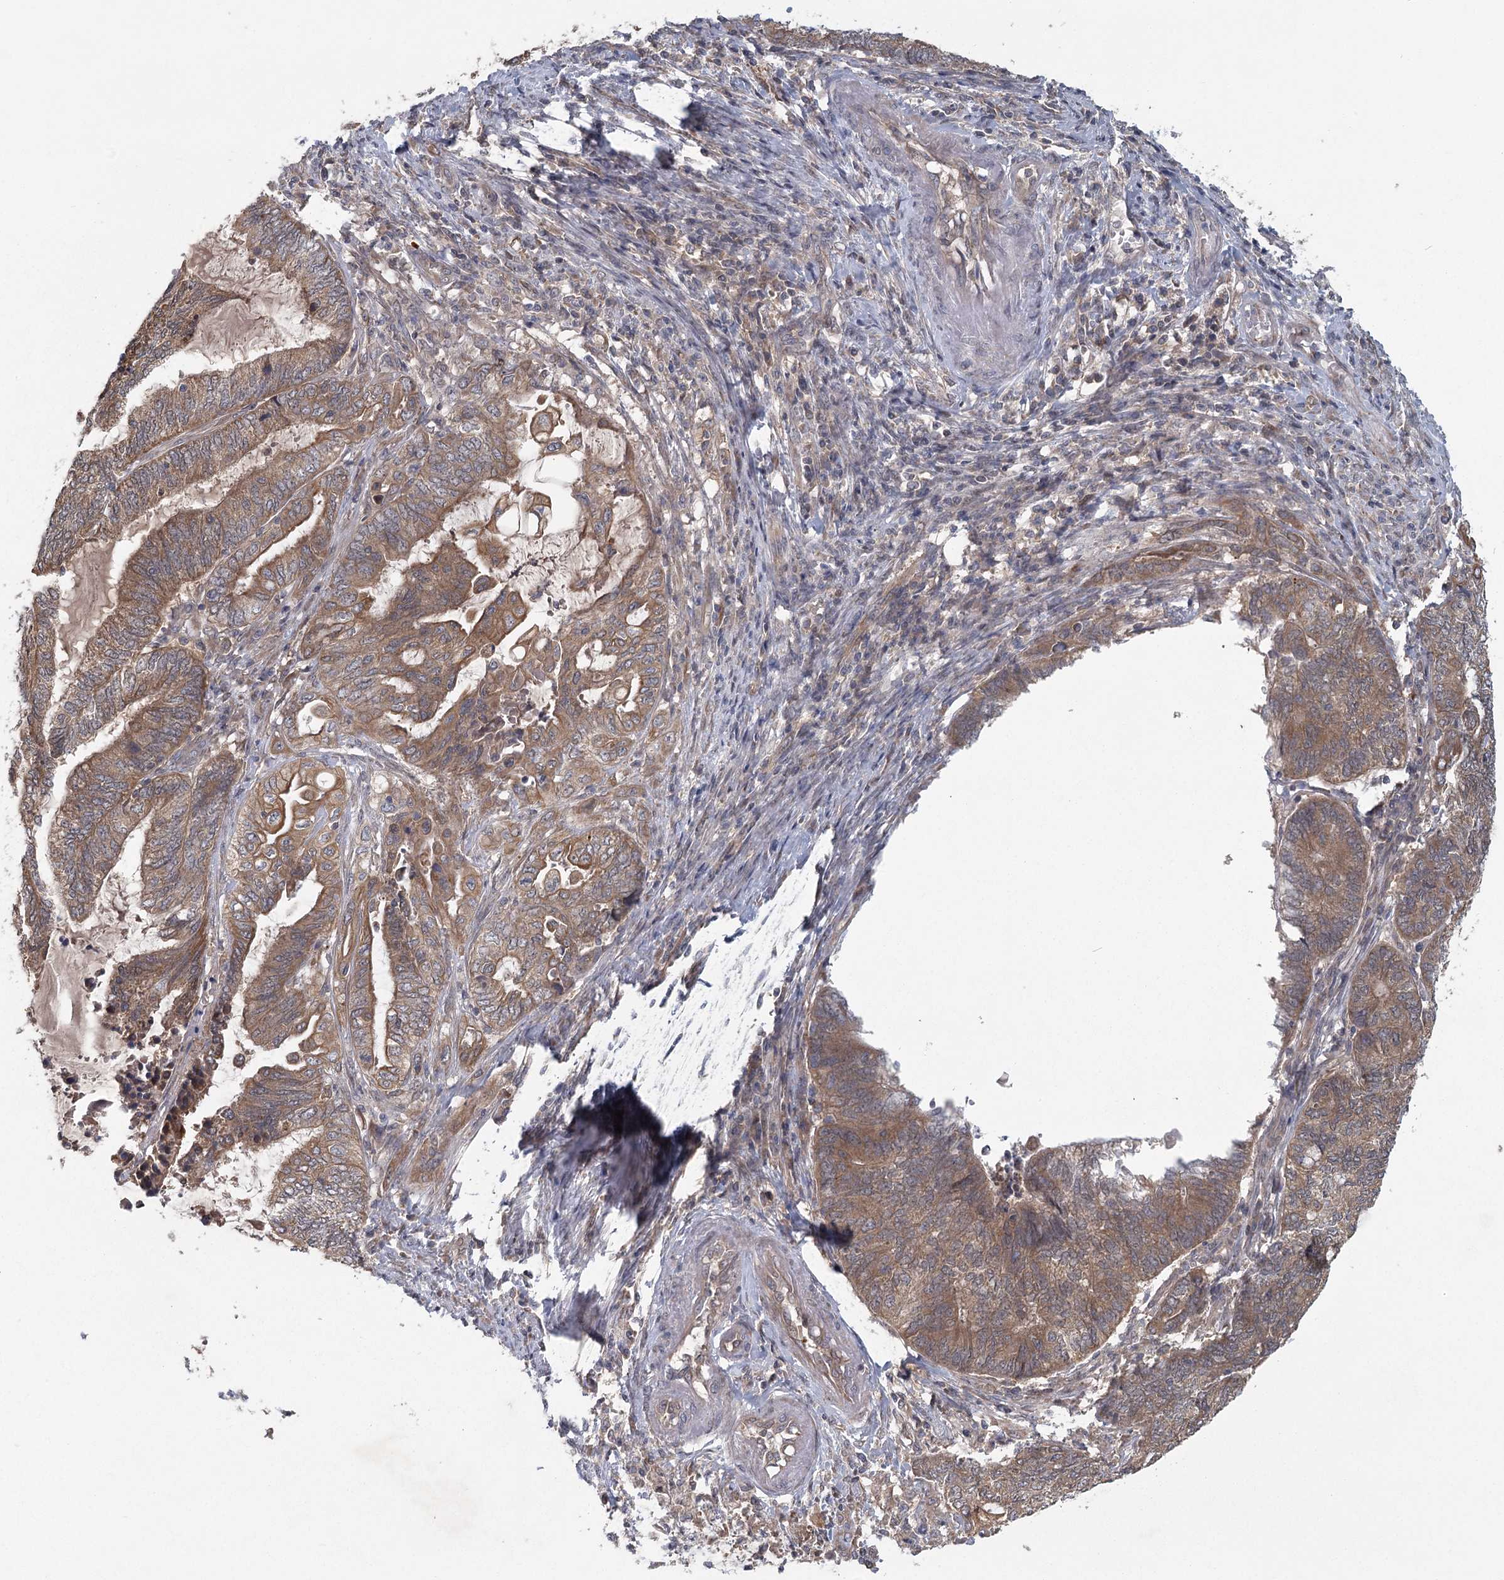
{"staining": {"intensity": "moderate", "quantity": ">75%", "location": "cytoplasmic/membranous"}, "tissue": "endometrial cancer", "cell_type": "Tumor cells", "image_type": "cancer", "snomed": [{"axis": "morphology", "description": "Adenocarcinoma, NOS"}, {"axis": "topography", "description": "Uterus"}, {"axis": "topography", "description": "Endometrium"}], "caption": "Human endometrial adenocarcinoma stained with a protein marker exhibits moderate staining in tumor cells.", "gene": "LRRC14B", "patient": {"sex": "female", "age": 70}}